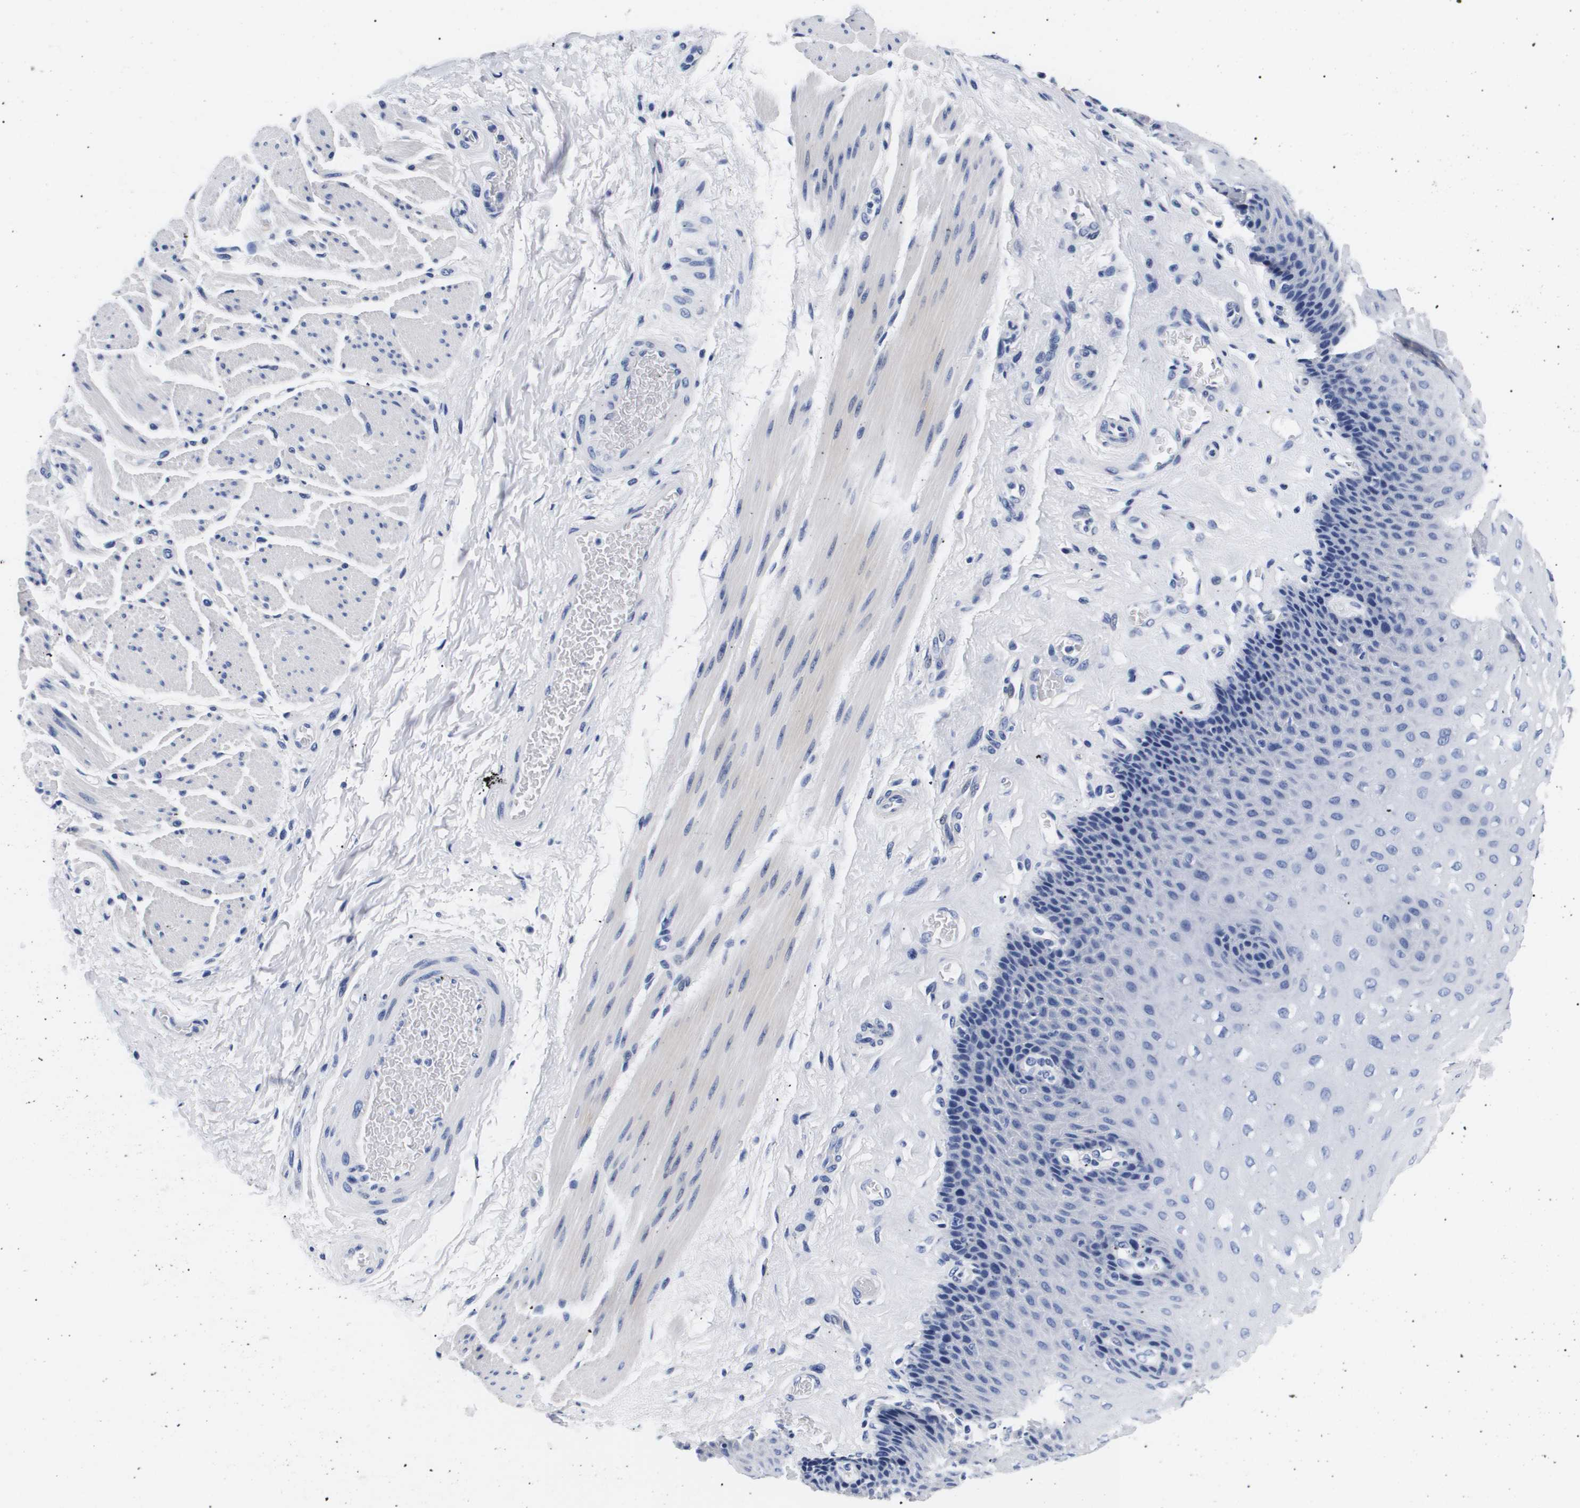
{"staining": {"intensity": "negative", "quantity": "none", "location": "none"}, "tissue": "esophagus", "cell_type": "Squamous epithelial cells", "image_type": "normal", "snomed": [{"axis": "morphology", "description": "Normal tissue, NOS"}, {"axis": "topography", "description": "Esophagus"}], "caption": "IHC photomicrograph of unremarkable esophagus: human esophagus stained with DAB (3,3'-diaminobenzidine) demonstrates no significant protein staining in squamous epithelial cells. (DAB IHC, high magnification).", "gene": "ATP6V0A4", "patient": {"sex": "female", "age": 72}}